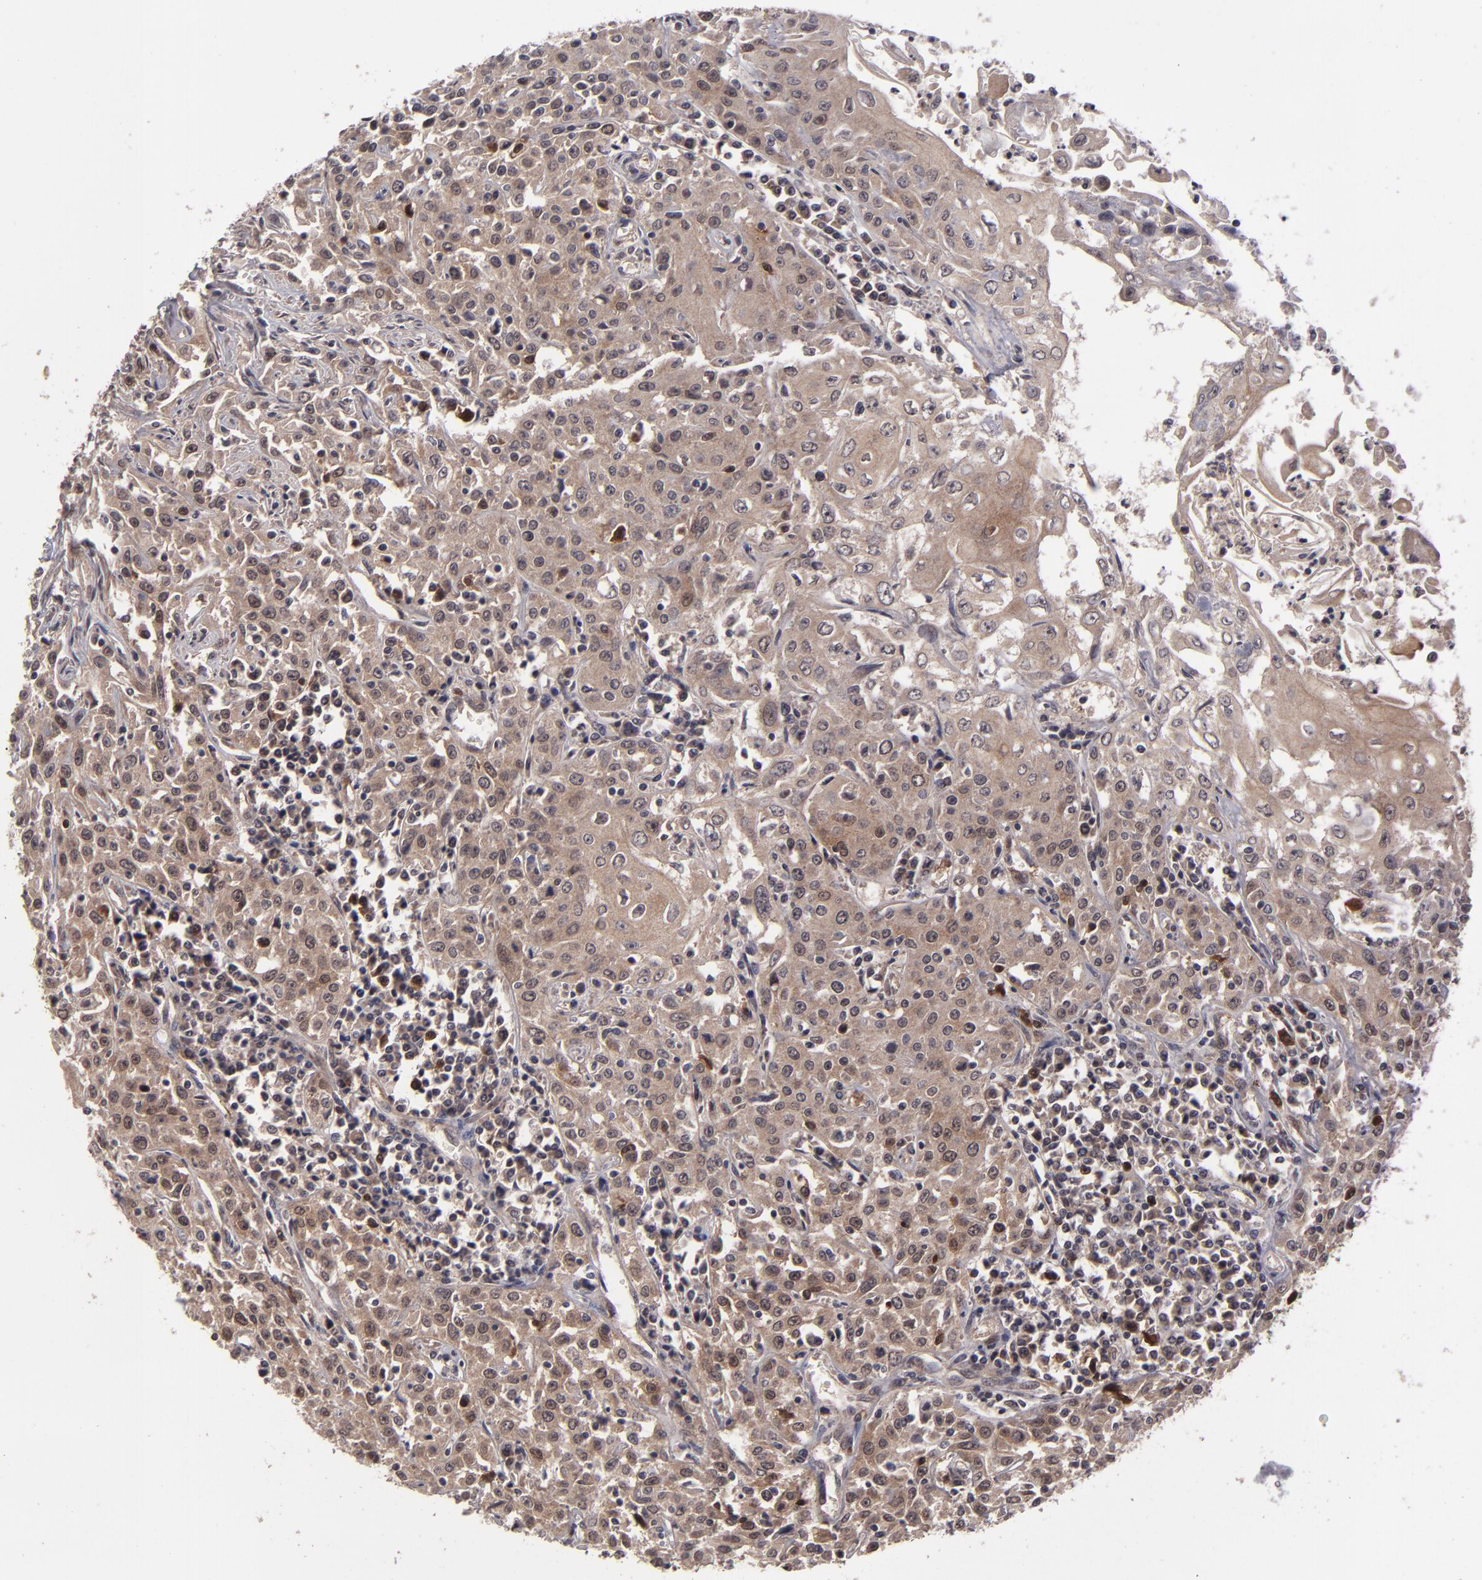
{"staining": {"intensity": "moderate", "quantity": ">75%", "location": "cytoplasmic/membranous"}, "tissue": "head and neck cancer", "cell_type": "Tumor cells", "image_type": "cancer", "snomed": [{"axis": "morphology", "description": "Squamous cell carcinoma, NOS"}, {"axis": "topography", "description": "Oral tissue"}, {"axis": "topography", "description": "Head-Neck"}], "caption": "Immunohistochemistry (IHC) photomicrograph of neoplastic tissue: human head and neck cancer (squamous cell carcinoma) stained using immunohistochemistry (IHC) demonstrates medium levels of moderate protein expression localized specifically in the cytoplasmic/membranous of tumor cells, appearing as a cytoplasmic/membranous brown color.", "gene": "TYMS", "patient": {"sex": "female", "age": 76}}